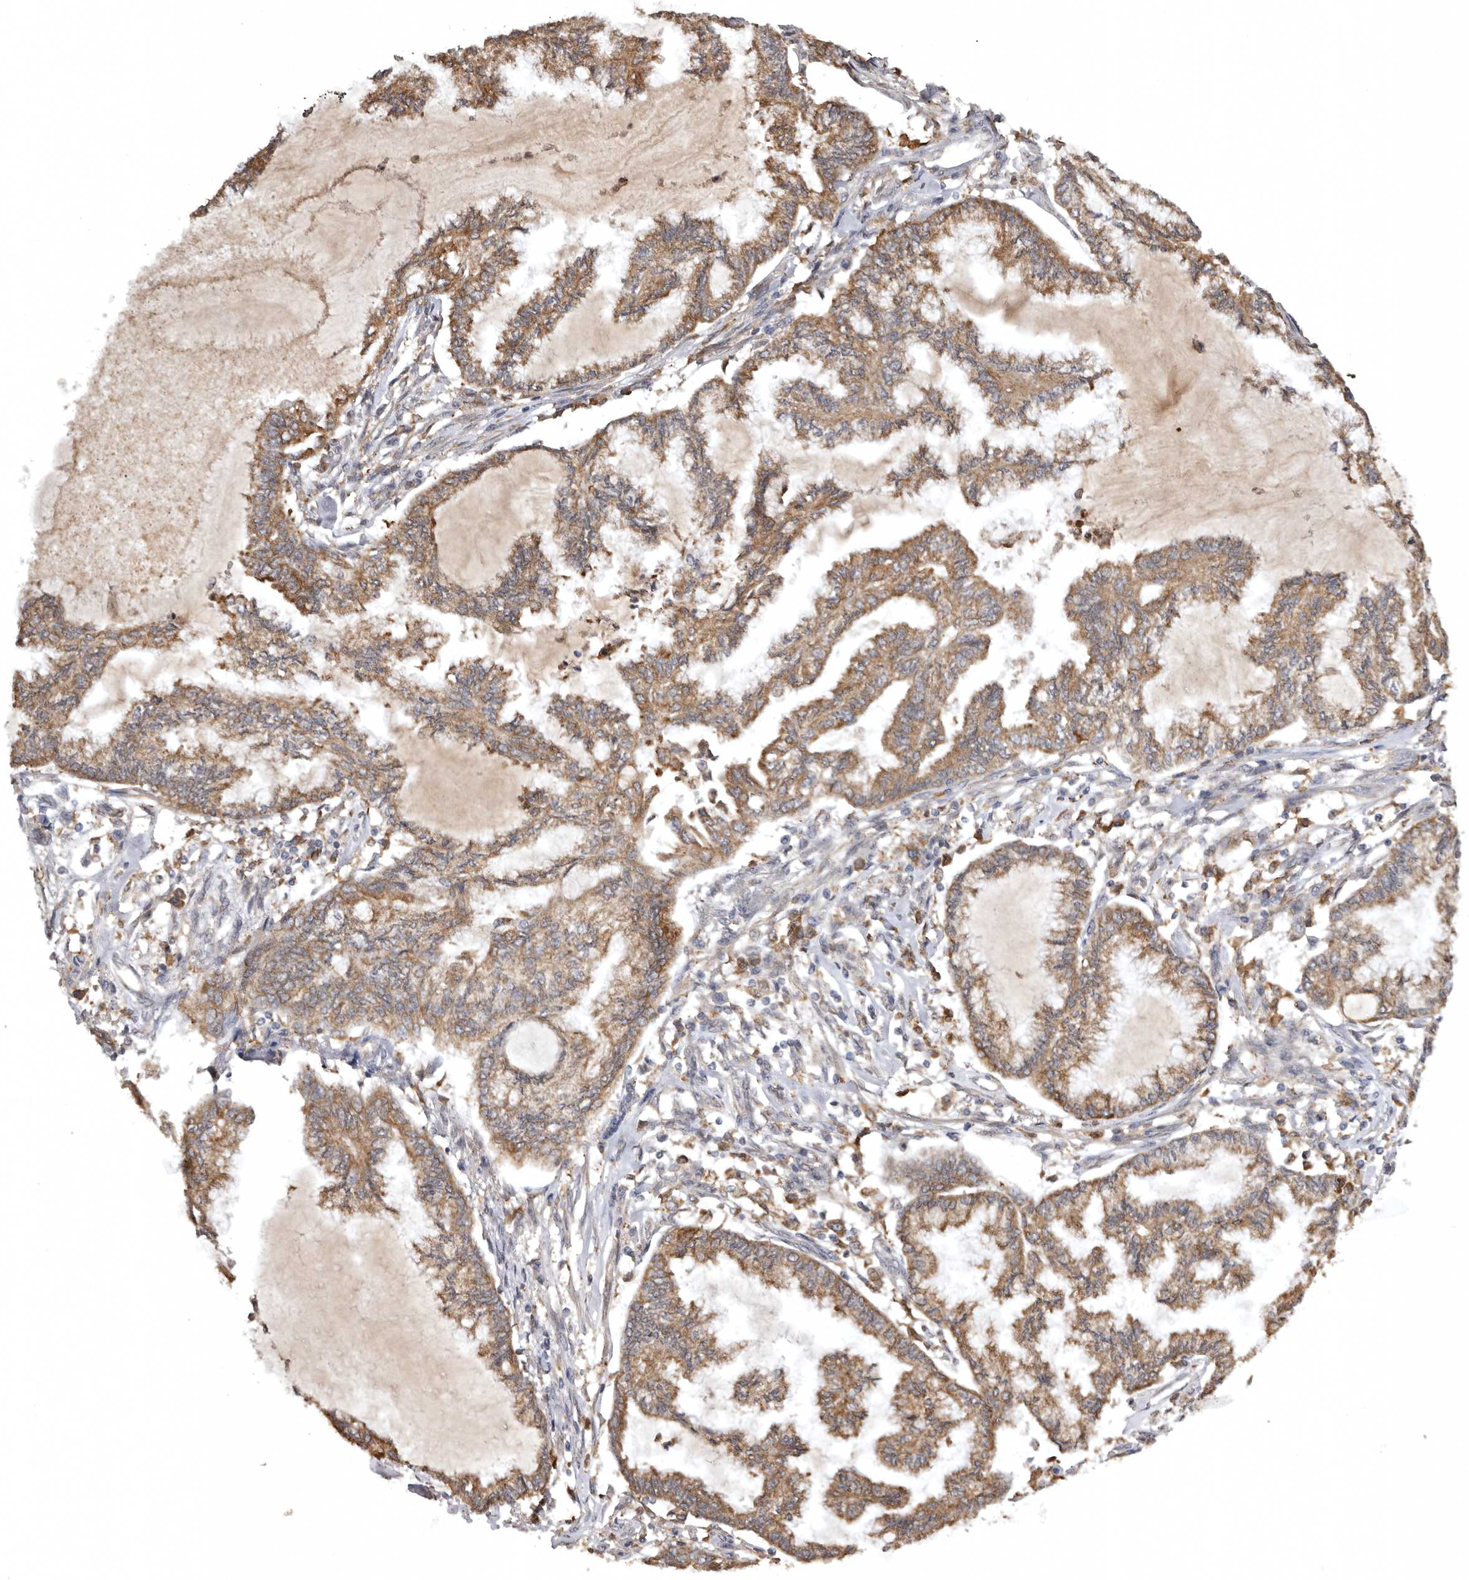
{"staining": {"intensity": "moderate", "quantity": ">75%", "location": "cytoplasmic/membranous"}, "tissue": "endometrial cancer", "cell_type": "Tumor cells", "image_type": "cancer", "snomed": [{"axis": "morphology", "description": "Adenocarcinoma, NOS"}, {"axis": "topography", "description": "Endometrium"}], "caption": "Human endometrial adenocarcinoma stained with a protein marker displays moderate staining in tumor cells.", "gene": "INKA2", "patient": {"sex": "female", "age": 86}}